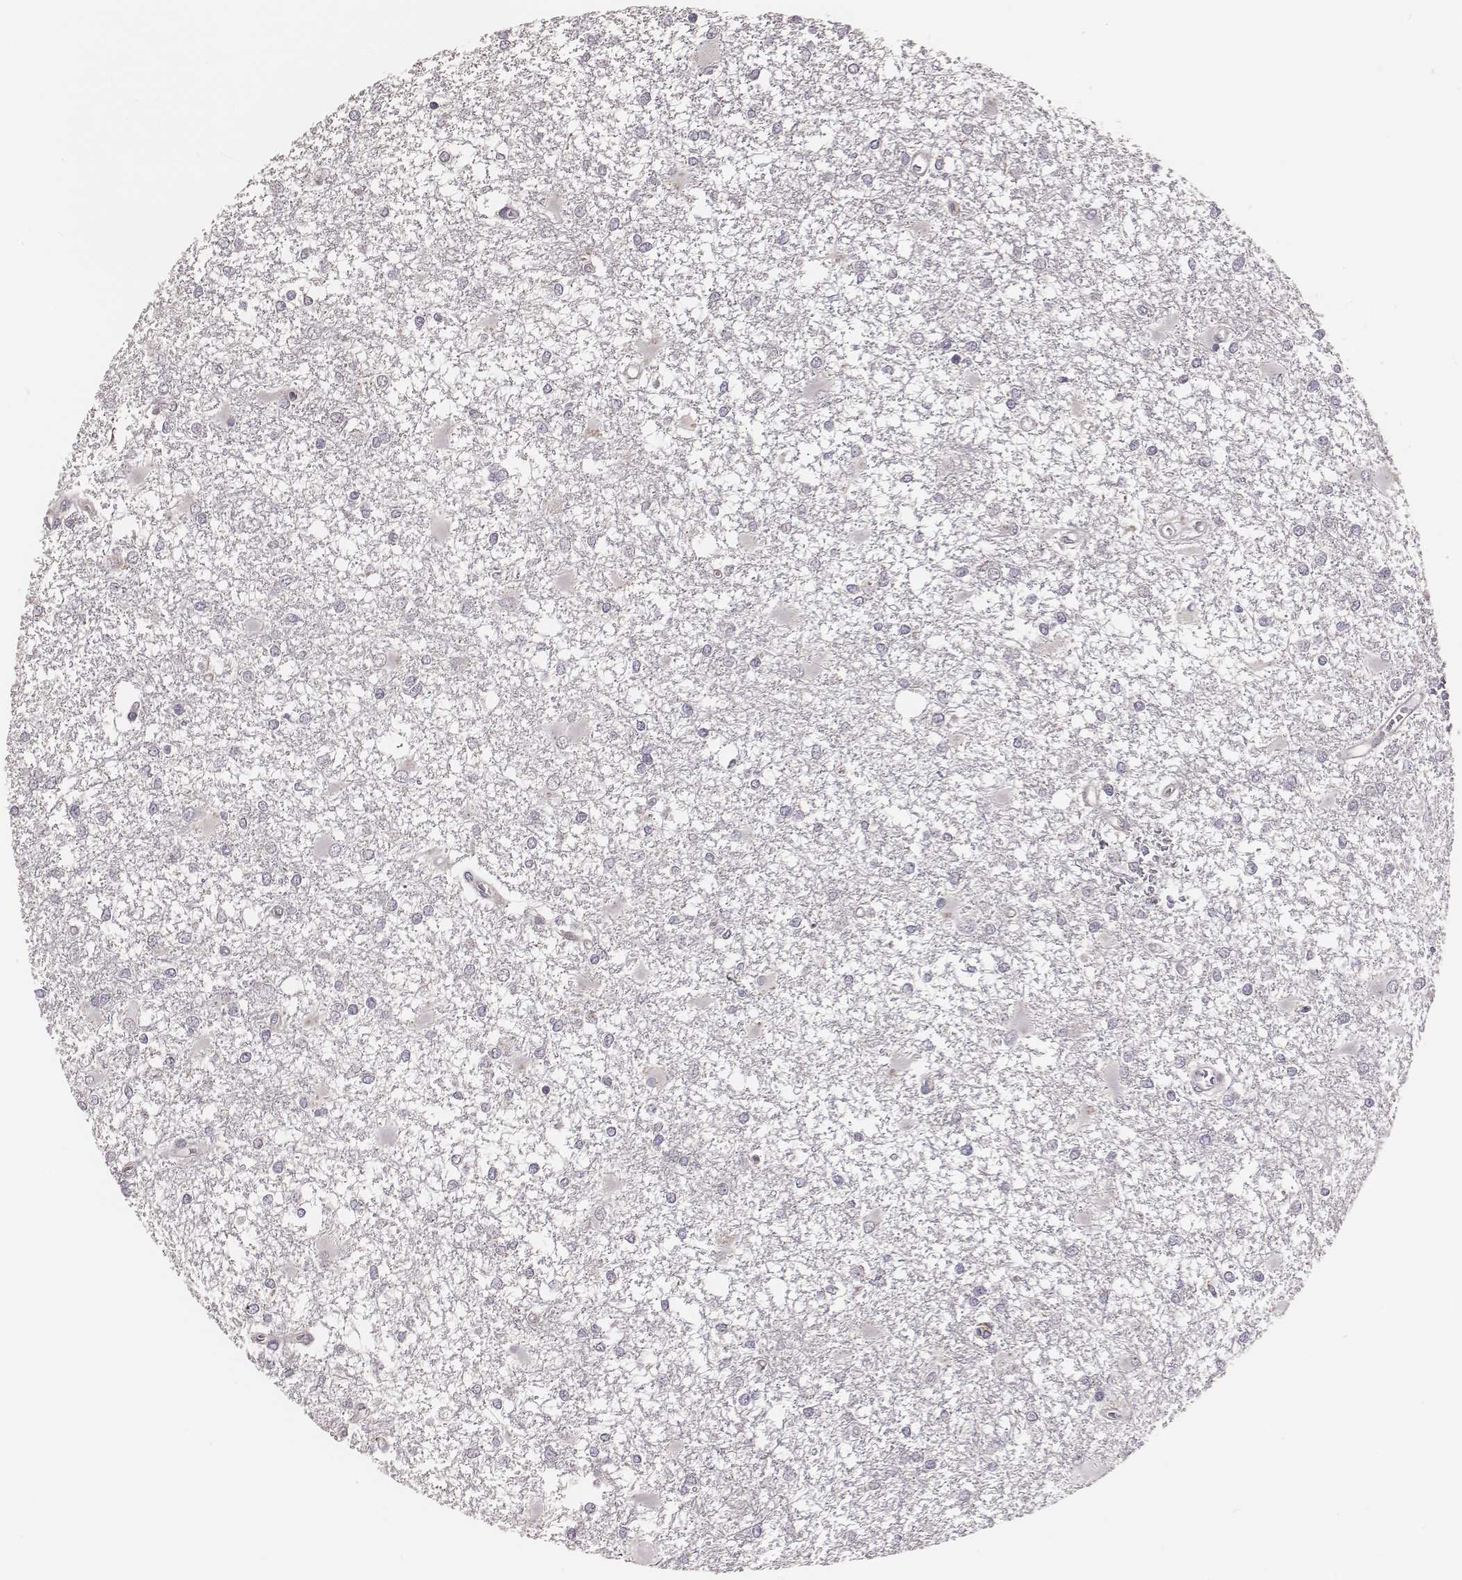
{"staining": {"intensity": "negative", "quantity": "none", "location": "none"}, "tissue": "glioma", "cell_type": "Tumor cells", "image_type": "cancer", "snomed": [{"axis": "morphology", "description": "Glioma, malignant, High grade"}, {"axis": "topography", "description": "Cerebral cortex"}], "caption": "Malignant glioma (high-grade) stained for a protein using immunohistochemistry demonstrates no staining tumor cells.", "gene": "HAVCR1", "patient": {"sex": "male", "age": 79}}